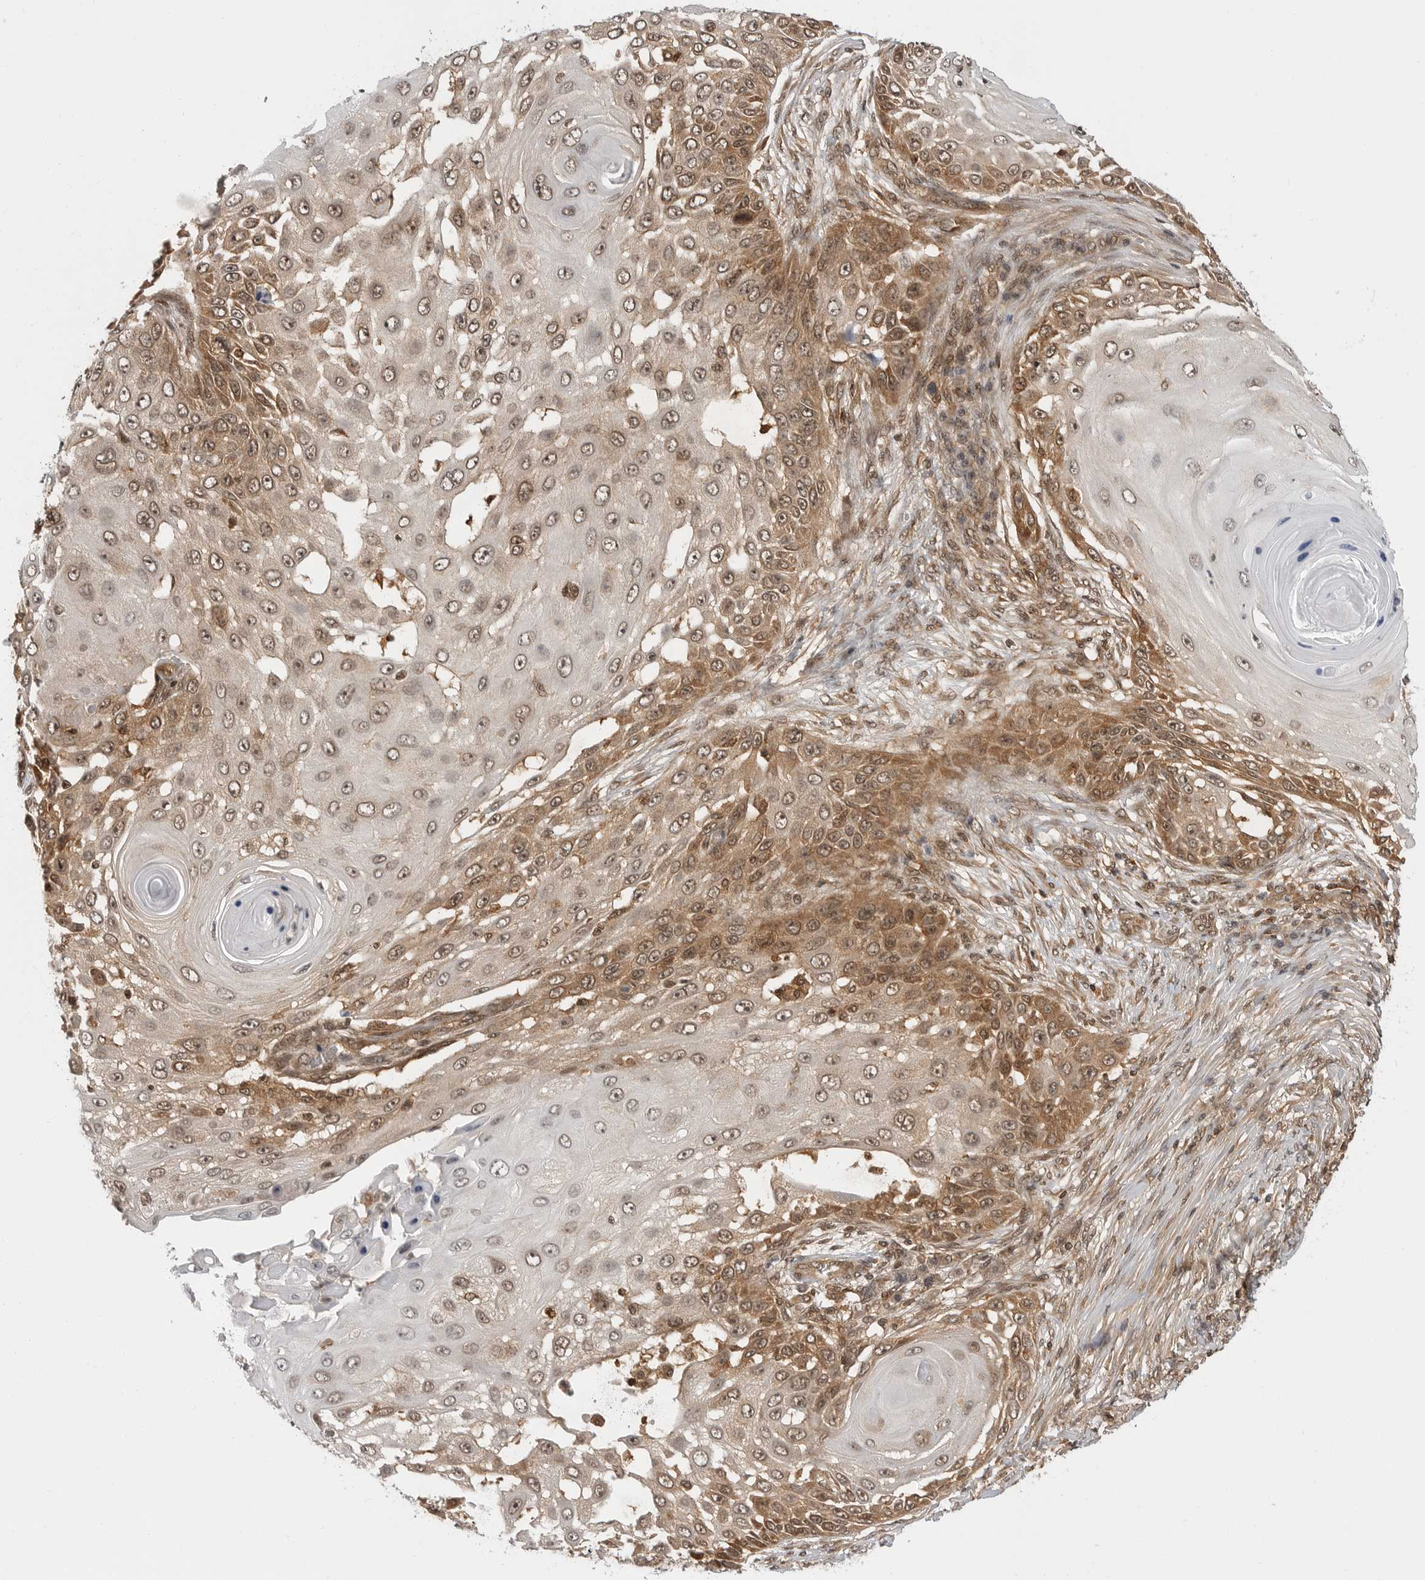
{"staining": {"intensity": "moderate", "quantity": ">75%", "location": "cytoplasmic/membranous,nuclear"}, "tissue": "skin cancer", "cell_type": "Tumor cells", "image_type": "cancer", "snomed": [{"axis": "morphology", "description": "Squamous cell carcinoma, NOS"}, {"axis": "topography", "description": "Skin"}], "caption": "A high-resolution micrograph shows IHC staining of skin squamous cell carcinoma, which reveals moderate cytoplasmic/membranous and nuclear positivity in approximately >75% of tumor cells. (brown staining indicates protein expression, while blue staining denotes nuclei).", "gene": "SZRD1", "patient": {"sex": "female", "age": 44}}